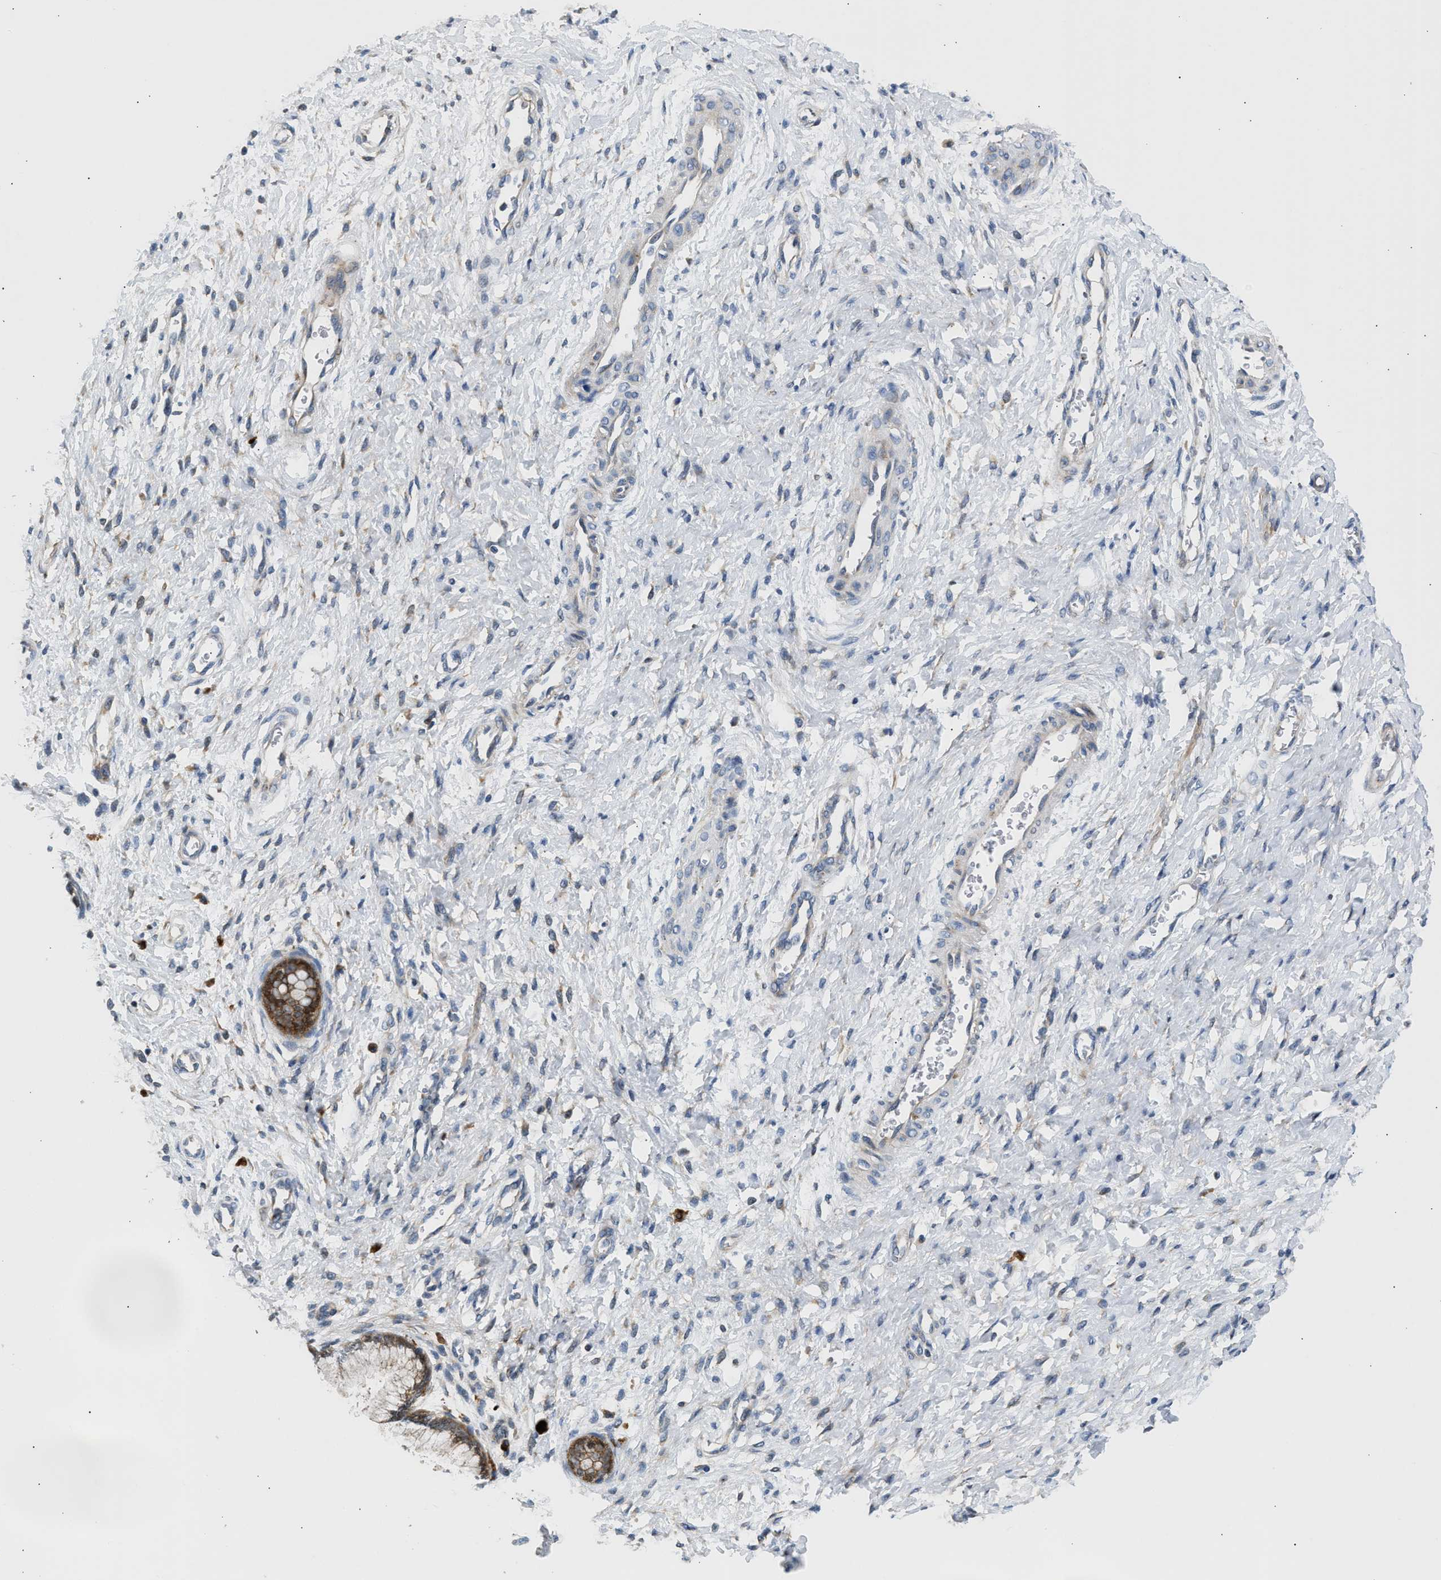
{"staining": {"intensity": "moderate", "quantity": ">75%", "location": "cytoplasmic/membranous"}, "tissue": "cervix", "cell_type": "Glandular cells", "image_type": "normal", "snomed": [{"axis": "morphology", "description": "Normal tissue, NOS"}, {"axis": "topography", "description": "Cervix"}], "caption": "Protein positivity by immunohistochemistry shows moderate cytoplasmic/membranous staining in about >75% of glandular cells in normal cervix. The staining was performed using DAB to visualize the protein expression in brown, while the nuclei were stained in blue with hematoxylin (Magnification: 20x).", "gene": "AMZ1", "patient": {"sex": "female", "age": 55}}